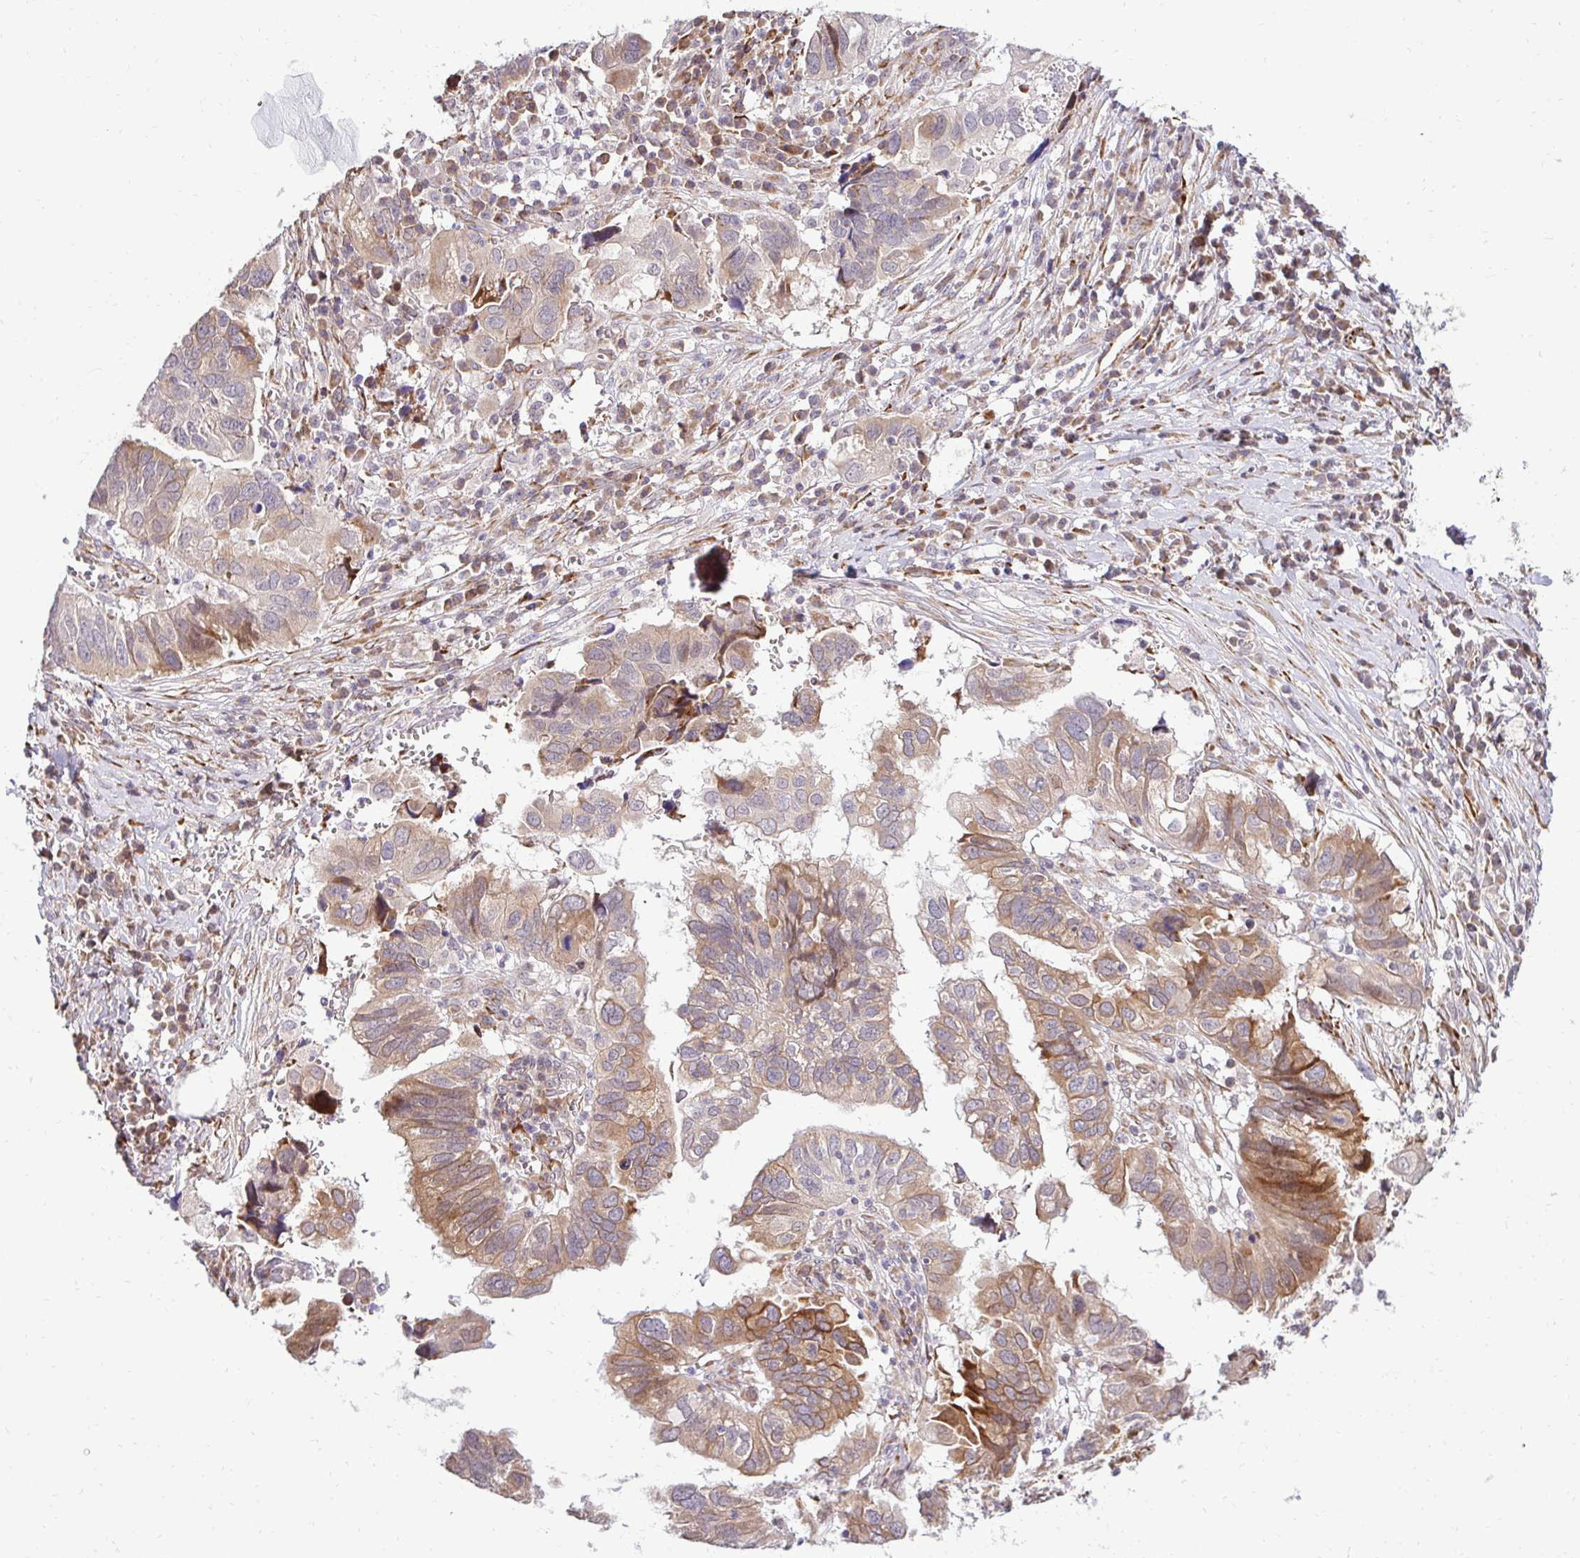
{"staining": {"intensity": "moderate", "quantity": "25%-75%", "location": "cytoplasmic/membranous"}, "tissue": "ovarian cancer", "cell_type": "Tumor cells", "image_type": "cancer", "snomed": [{"axis": "morphology", "description": "Cystadenocarcinoma, serous, NOS"}, {"axis": "topography", "description": "Ovary"}], "caption": "High-power microscopy captured an IHC image of serous cystadenocarcinoma (ovarian), revealing moderate cytoplasmic/membranous staining in approximately 25%-75% of tumor cells. (brown staining indicates protein expression, while blue staining denotes nuclei).", "gene": "HPS1", "patient": {"sex": "female", "age": 79}}